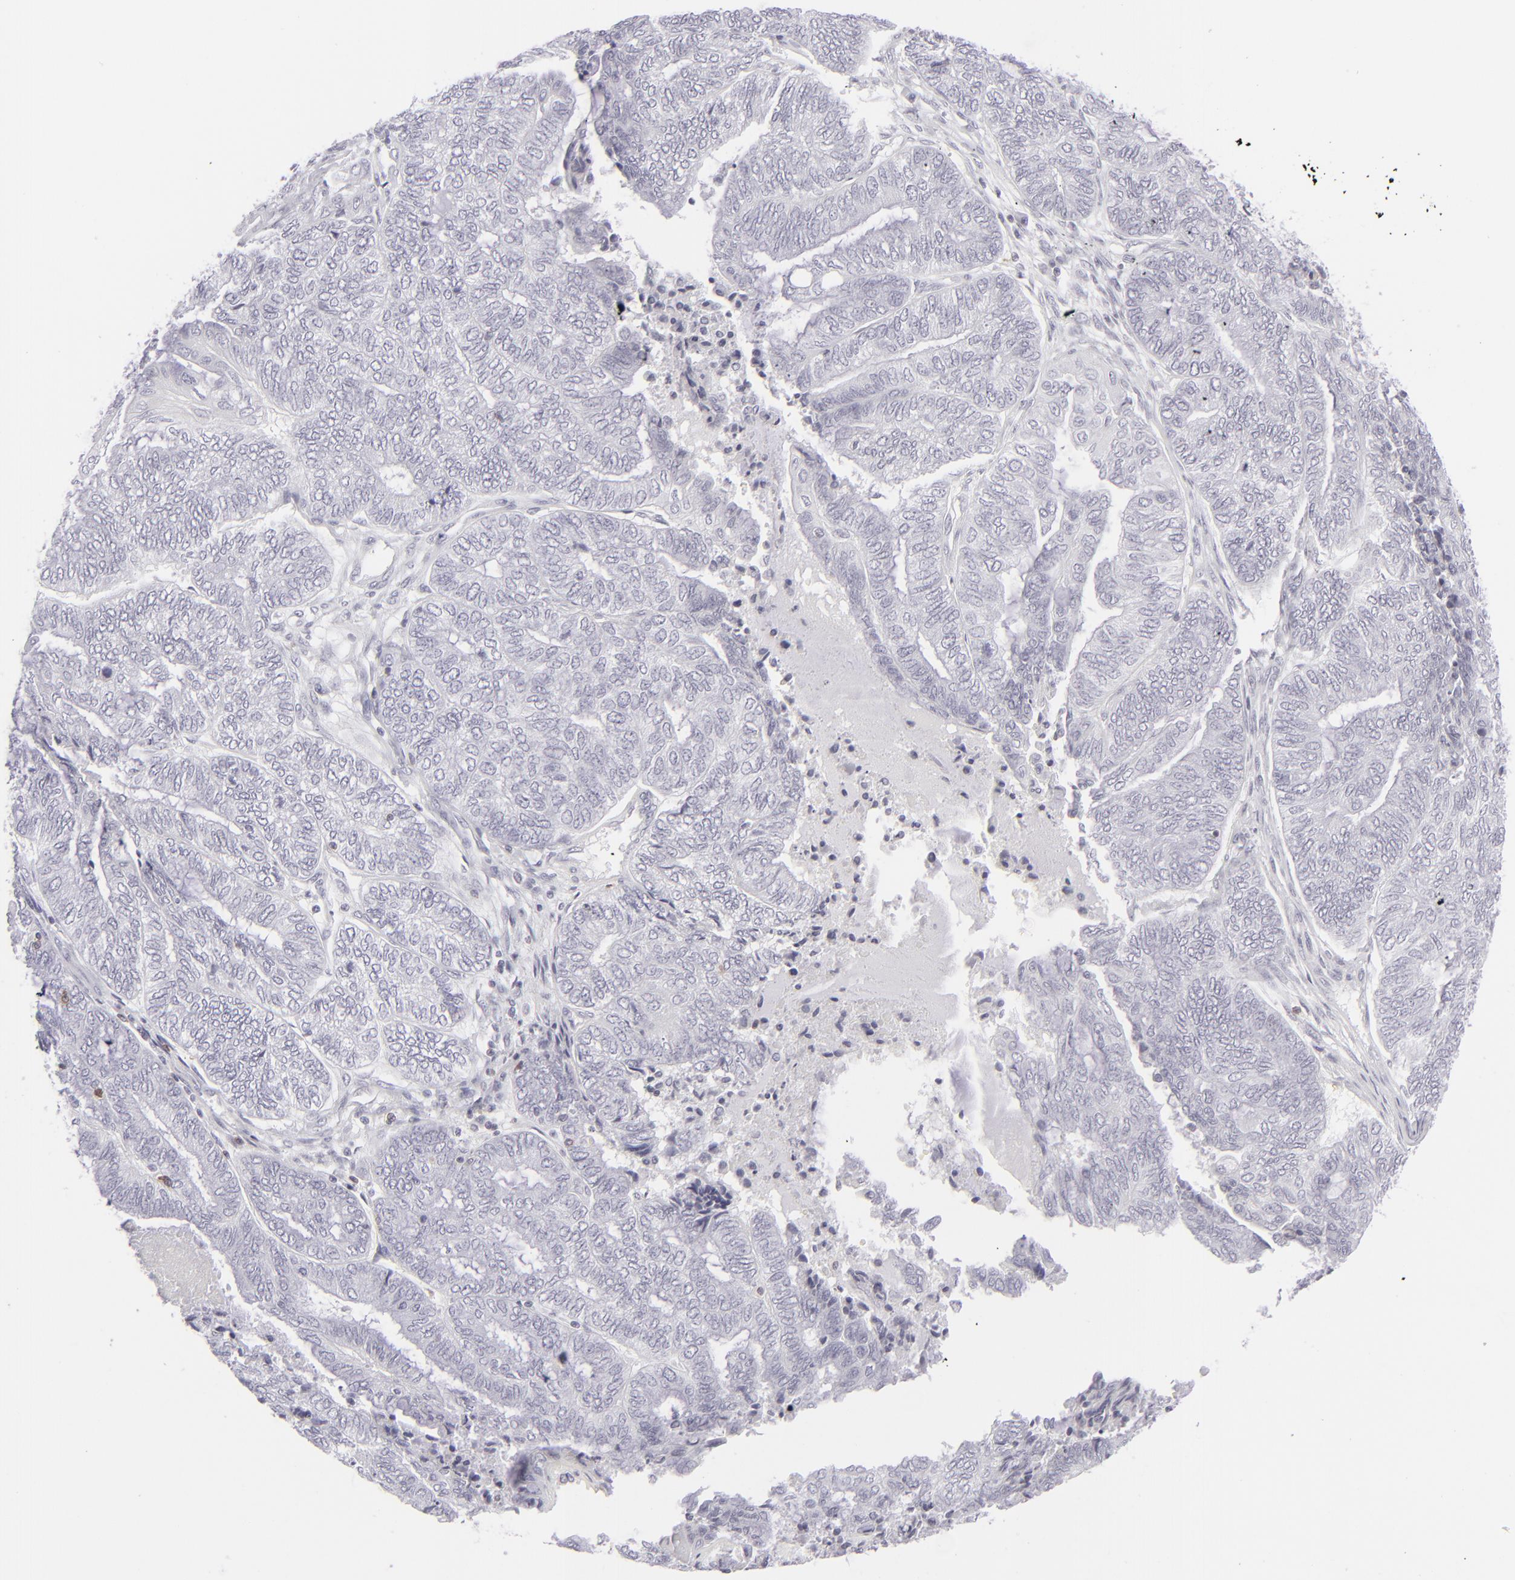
{"staining": {"intensity": "negative", "quantity": "none", "location": "none"}, "tissue": "endometrial cancer", "cell_type": "Tumor cells", "image_type": "cancer", "snomed": [{"axis": "morphology", "description": "Adenocarcinoma, NOS"}, {"axis": "topography", "description": "Uterus"}, {"axis": "topography", "description": "Endometrium"}], "caption": "The histopathology image displays no staining of tumor cells in adenocarcinoma (endometrial). The staining is performed using DAB brown chromogen with nuclei counter-stained in using hematoxylin.", "gene": "CD7", "patient": {"sex": "female", "age": 70}}